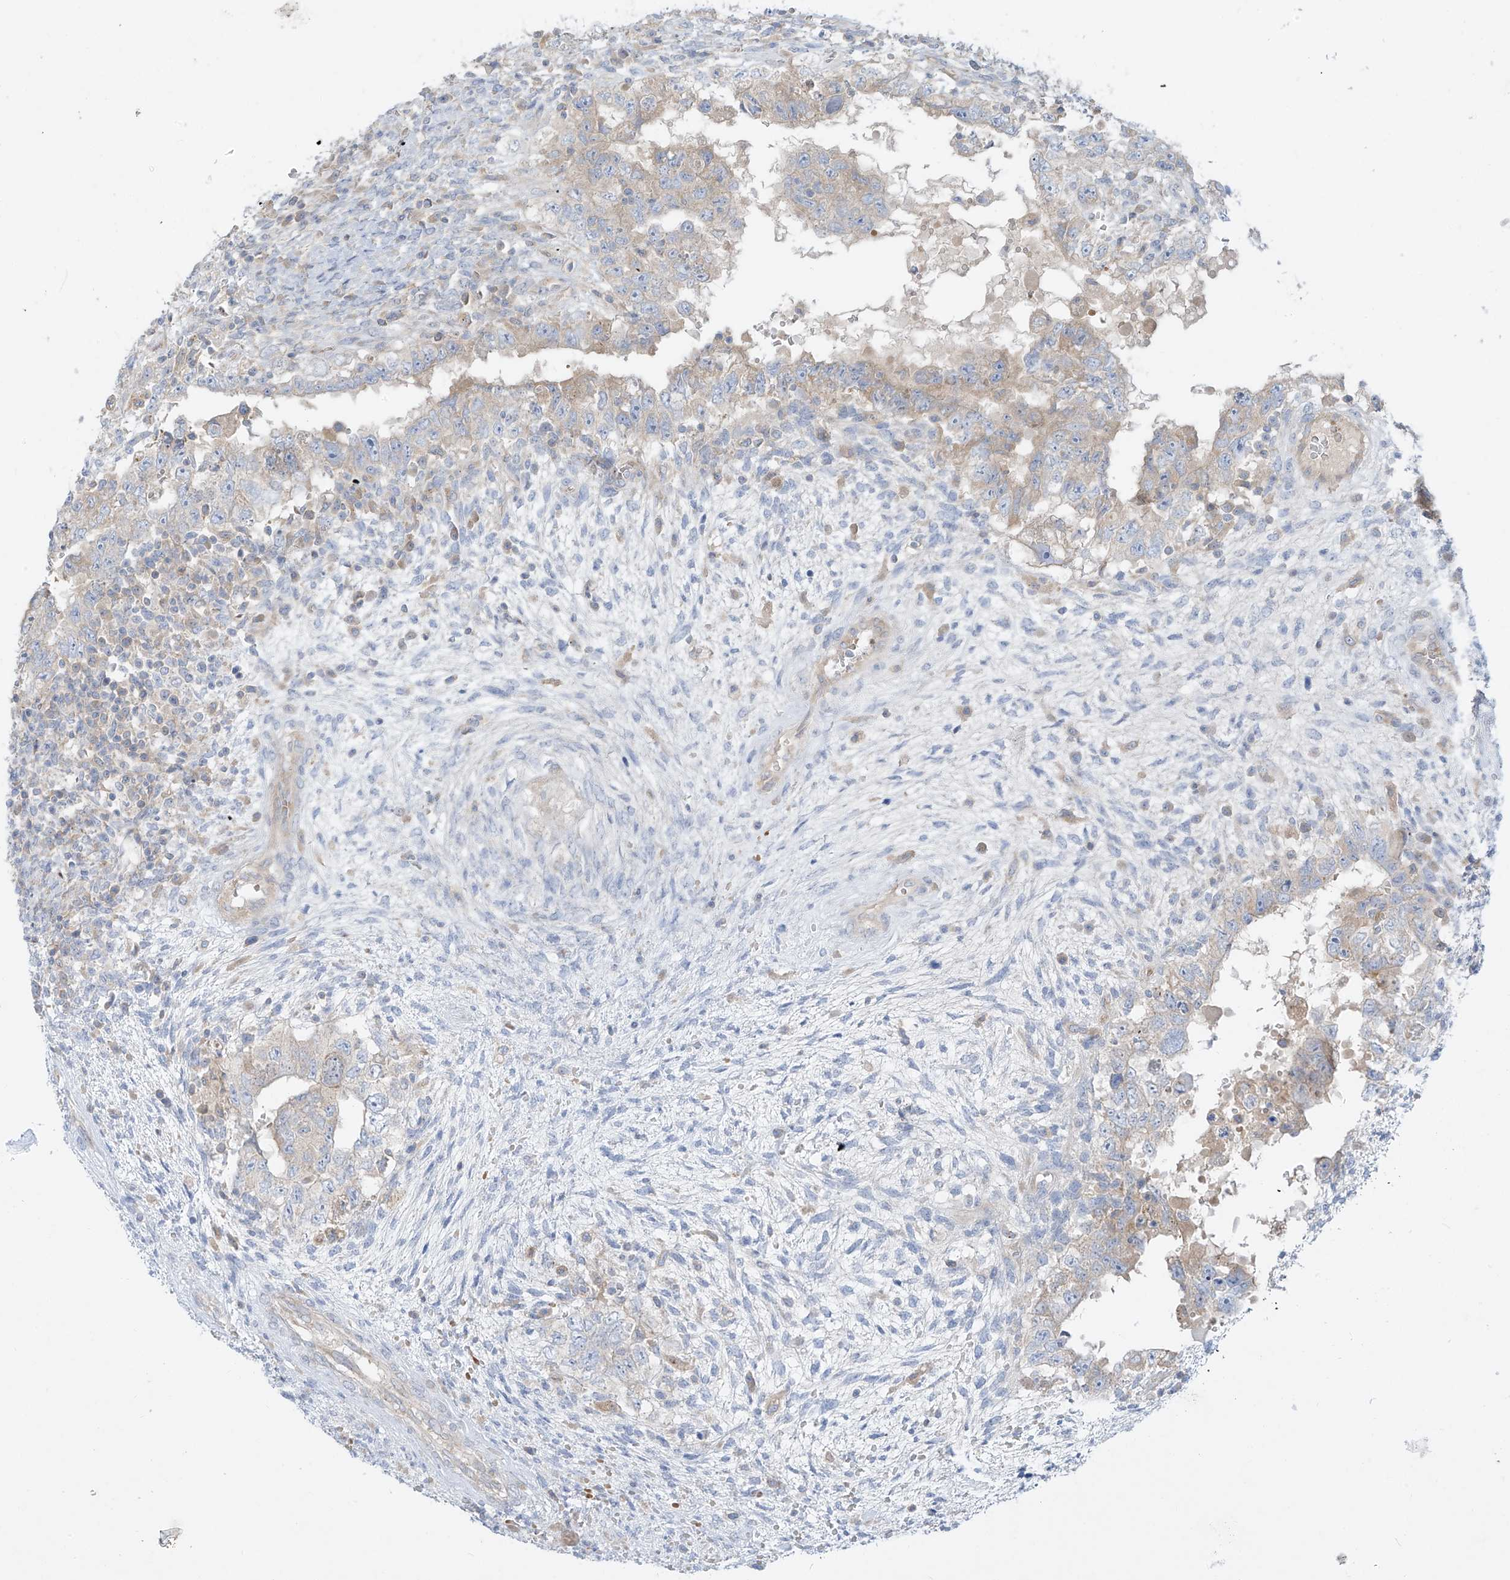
{"staining": {"intensity": "weak", "quantity": "25%-75%", "location": "cytoplasmic/membranous"}, "tissue": "testis cancer", "cell_type": "Tumor cells", "image_type": "cancer", "snomed": [{"axis": "morphology", "description": "Carcinoma, Embryonal, NOS"}, {"axis": "topography", "description": "Testis"}], "caption": "Human testis cancer stained with a protein marker demonstrates weak staining in tumor cells.", "gene": "DGKQ", "patient": {"sex": "male", "age": 26}}